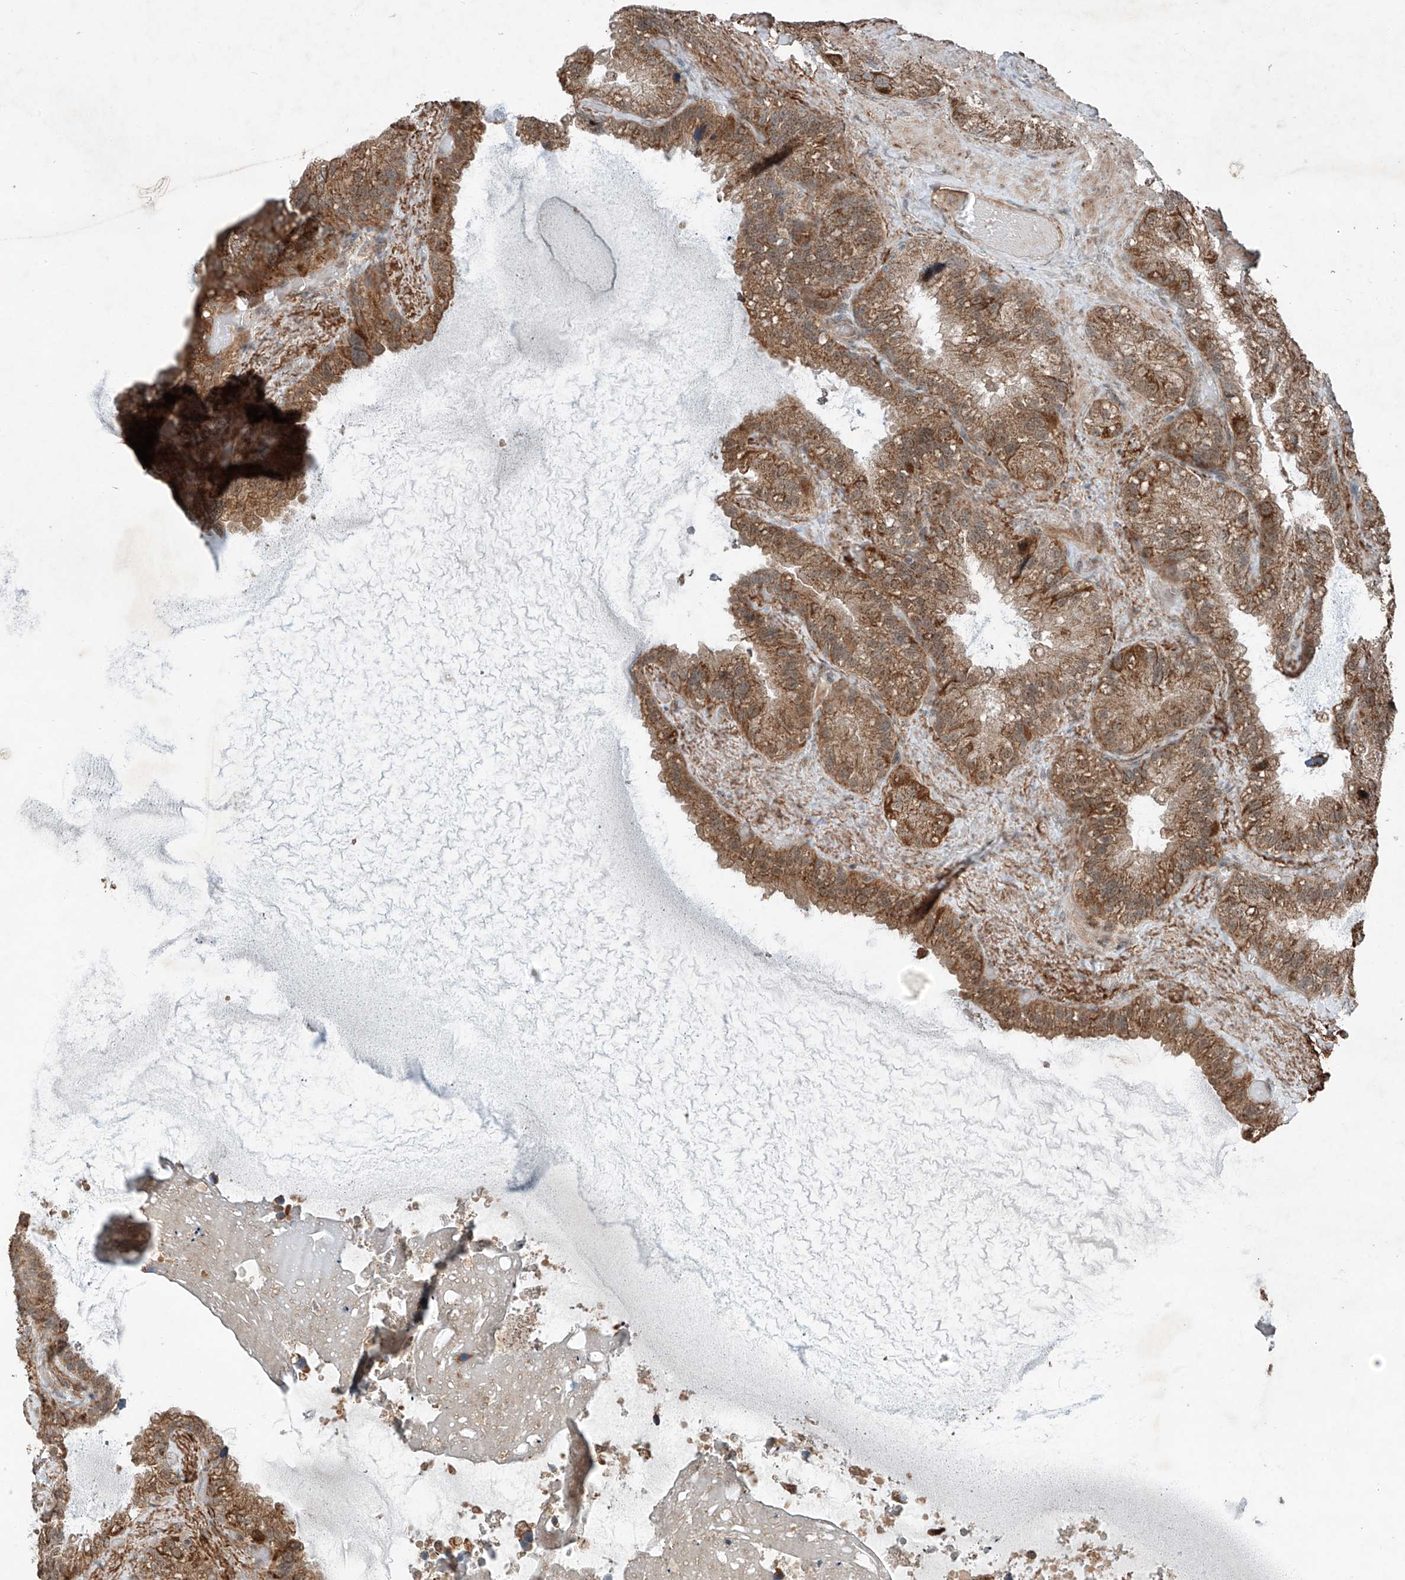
{"staining": {"intensity": "moderate", "quantity": ">75%", "location": "cytoplasmic/membranous"}, "tissue": "seminal vesicle", "cell_type": "Glandular cells", "image_type": "normal", "snomed": [{"axis": "morphology", "description": "Normal tissue, NOS"}, {"axis": "topography", "description": "Prostate"}, {"axis": "topography", "description": "Seminal veicle"}], "caption": "A high-resolution micrograph shows immunohistochemistry (IHC) staining of normal seminal vesicle, which reveals moderate cytoplasmic/membranous staining in about >75% of glandular cells. The staining was performed using DAB, with brown indicating positive protein expression. Nuclei are stained blue with hematoxylin.", "gene": "ZNF620", "patient": {"sex": "male", "age": 68}}